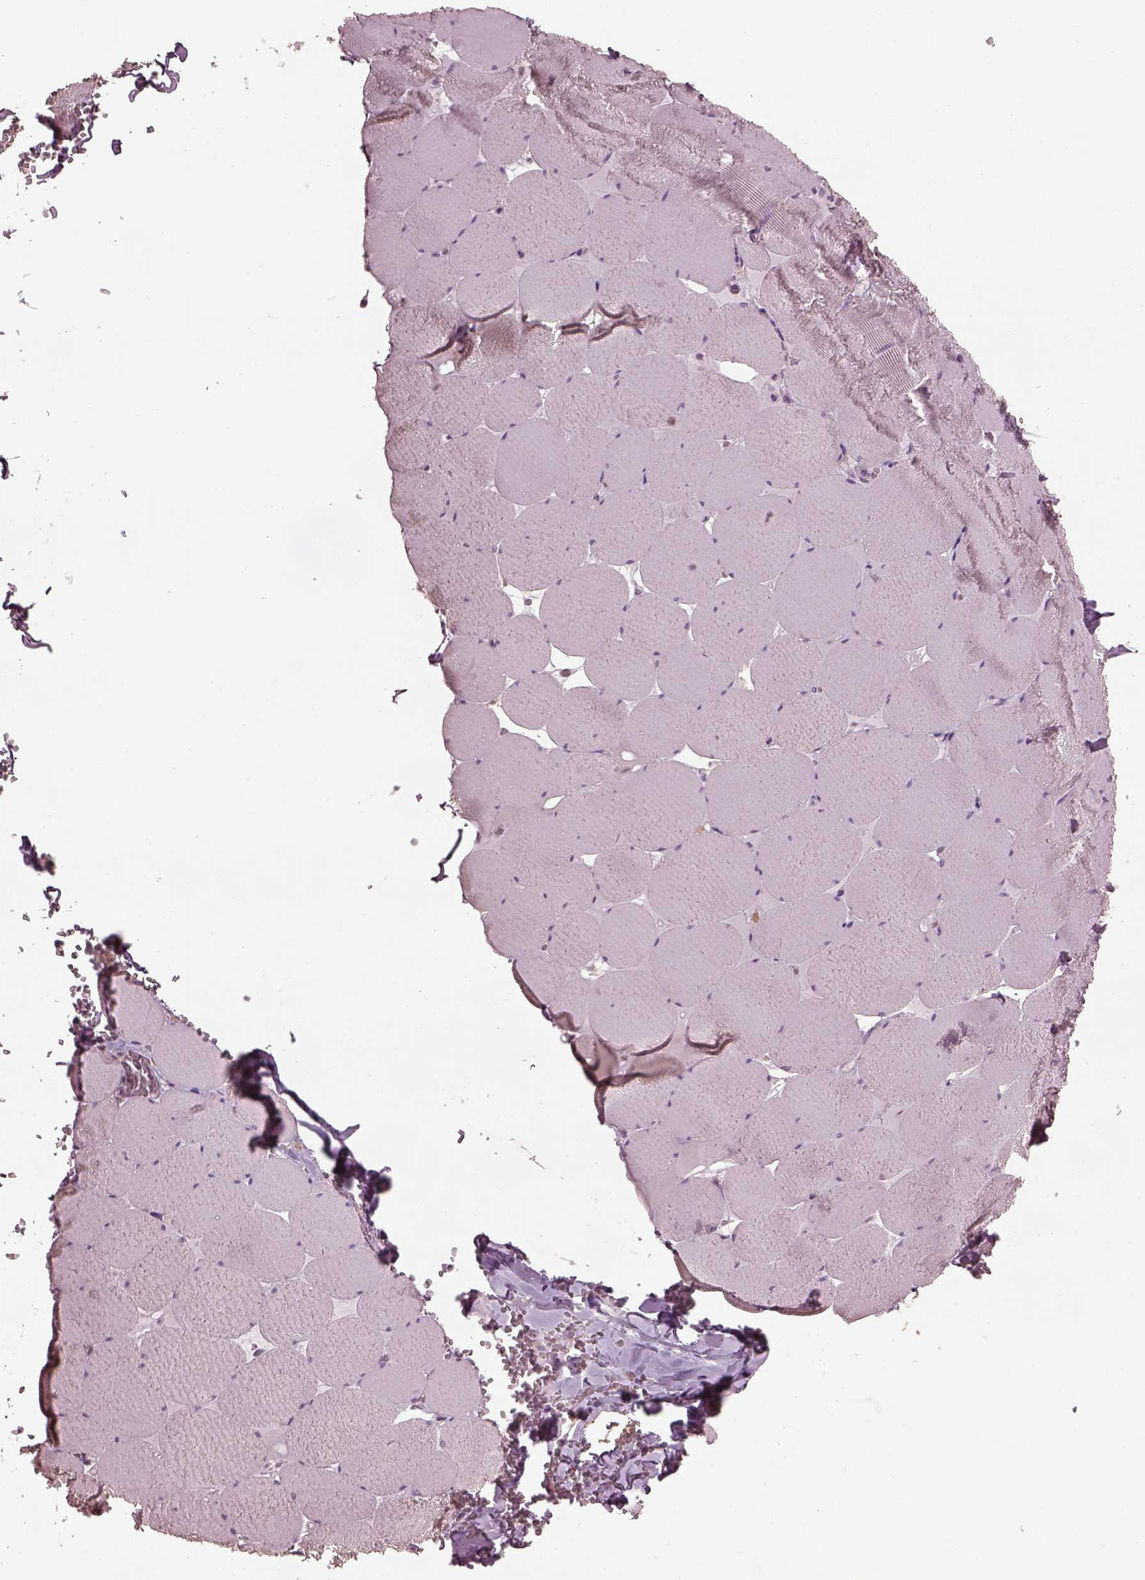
{"staining": {"intensity": "negative", "quantity": "none", "location": "none"}, "tissue": "skeletal muscle", "cell_type": "Myocytes", "image_type": "normal", "snomed": [{"axis": "morphology", "description": "Normal tissue, NOS"}, {"axis": "morphology", "description": "Malignant melanoma, Metastatic site"}, {"axis": "topography", "description": "Skeletal muscle"}], "caption": "High power microscopy histopathology image of an immunohistochemistry (IHC) micrograph of benign skeletal muscle, revealing no significant staining in myocytes. The staining was performed using DAB to visualize the protein expression in brown, while the nuclei were stained in blue with hematoxylin (Magnification: 20x).", "gene": "SRI", "patient": {"sex": "male", "age": 50}}